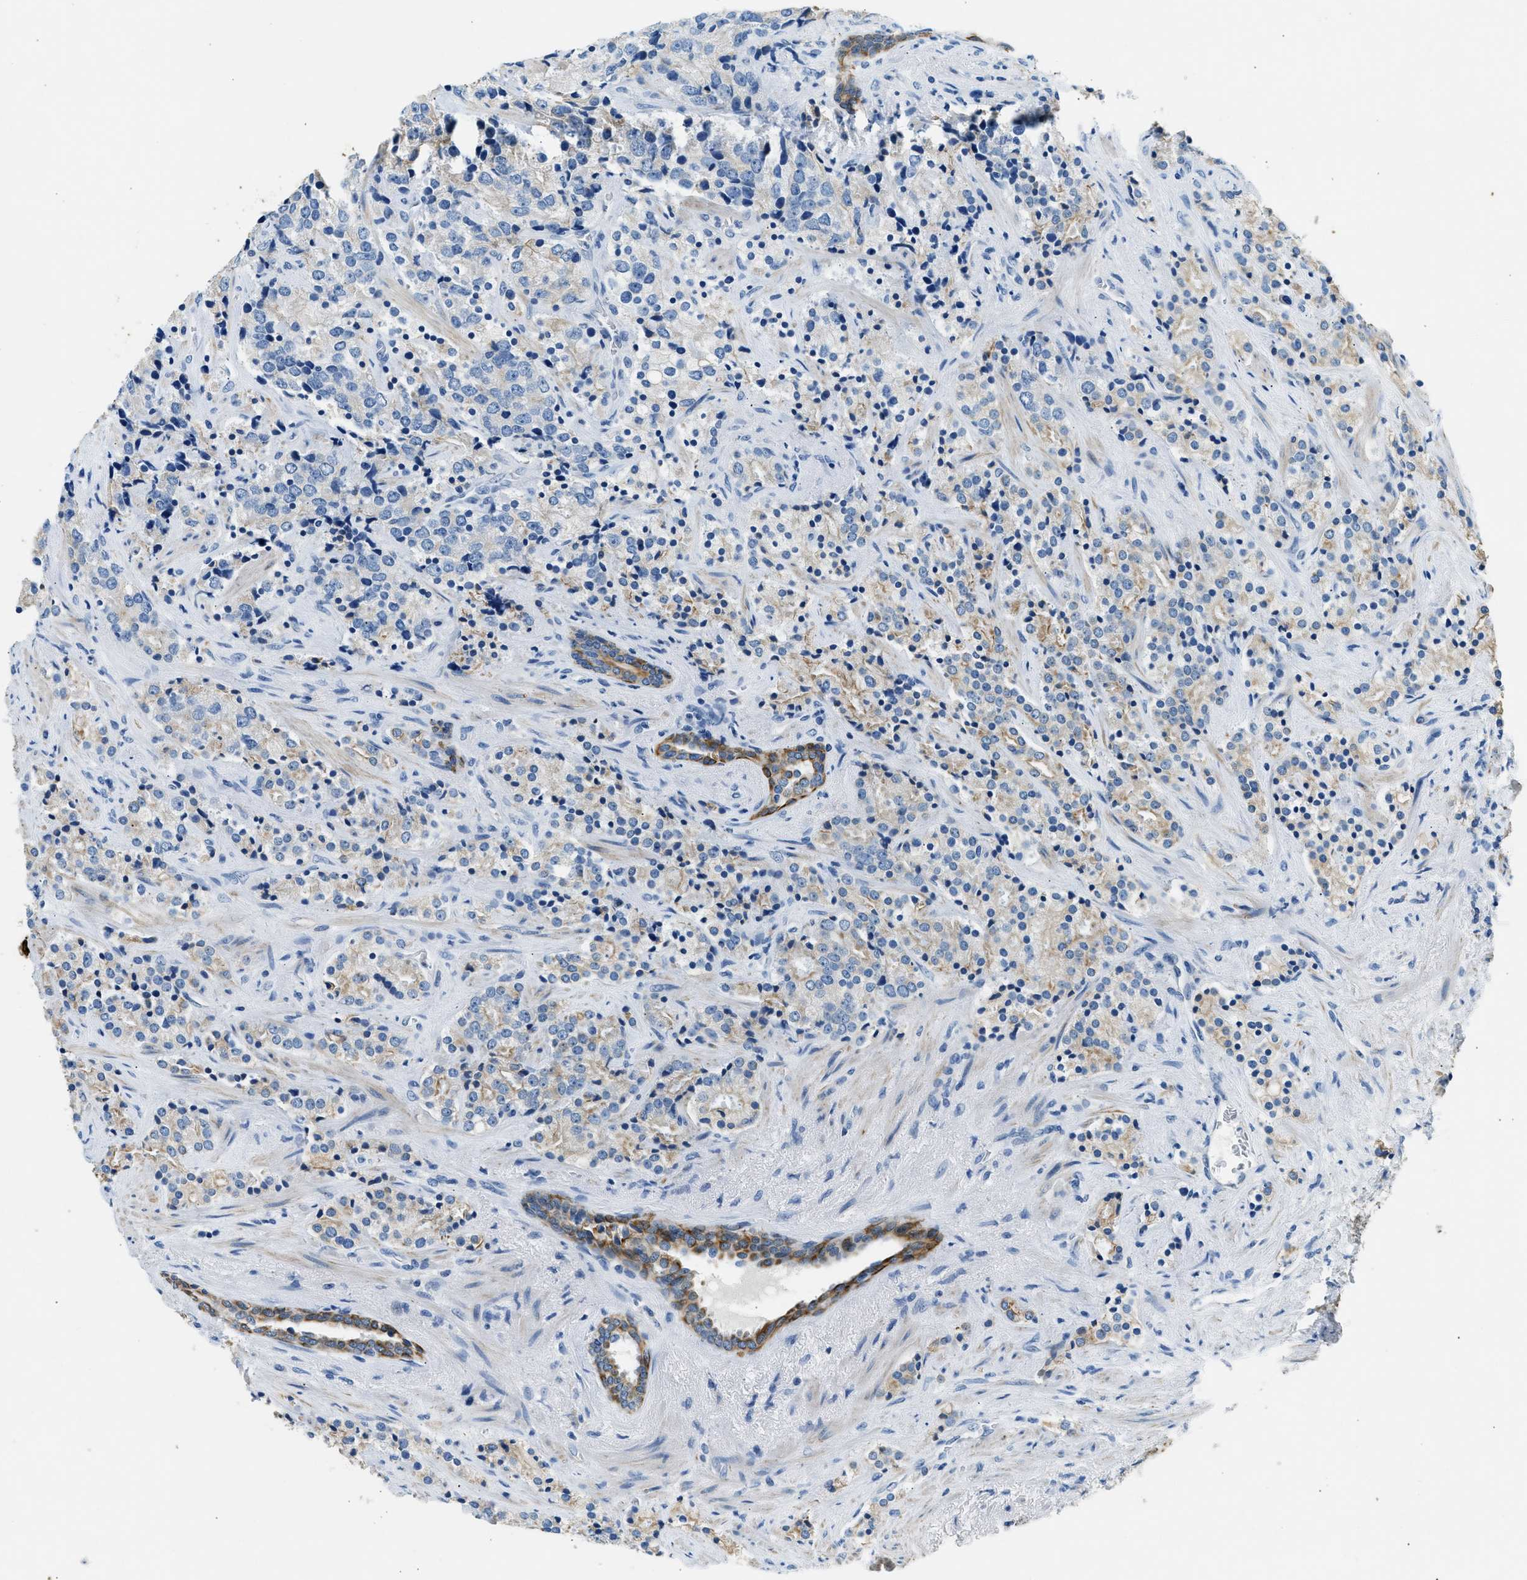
{"staining": {"intensity": "weak", "quantity": "25%-75%", "location": "cytoplasmic/membranous"}, "tissue": "prostate cancer", "cell_type": "Tumor cells", "image_type": "cancer", "snomed": [{"axis": "morphology", "description": "Adenocarcinoma, High grade"}, {"axis": "topography", "description": "Prostate"}], "caption": "Protein expression analysis of human prostate adenocarcinoma (high-grade) reveals weak cytoplasmic/membranous expression in approximately 25%-75% of tumor cells.", "gene": "CFAP20", "patient": {"sex": "male", "age": 71}}